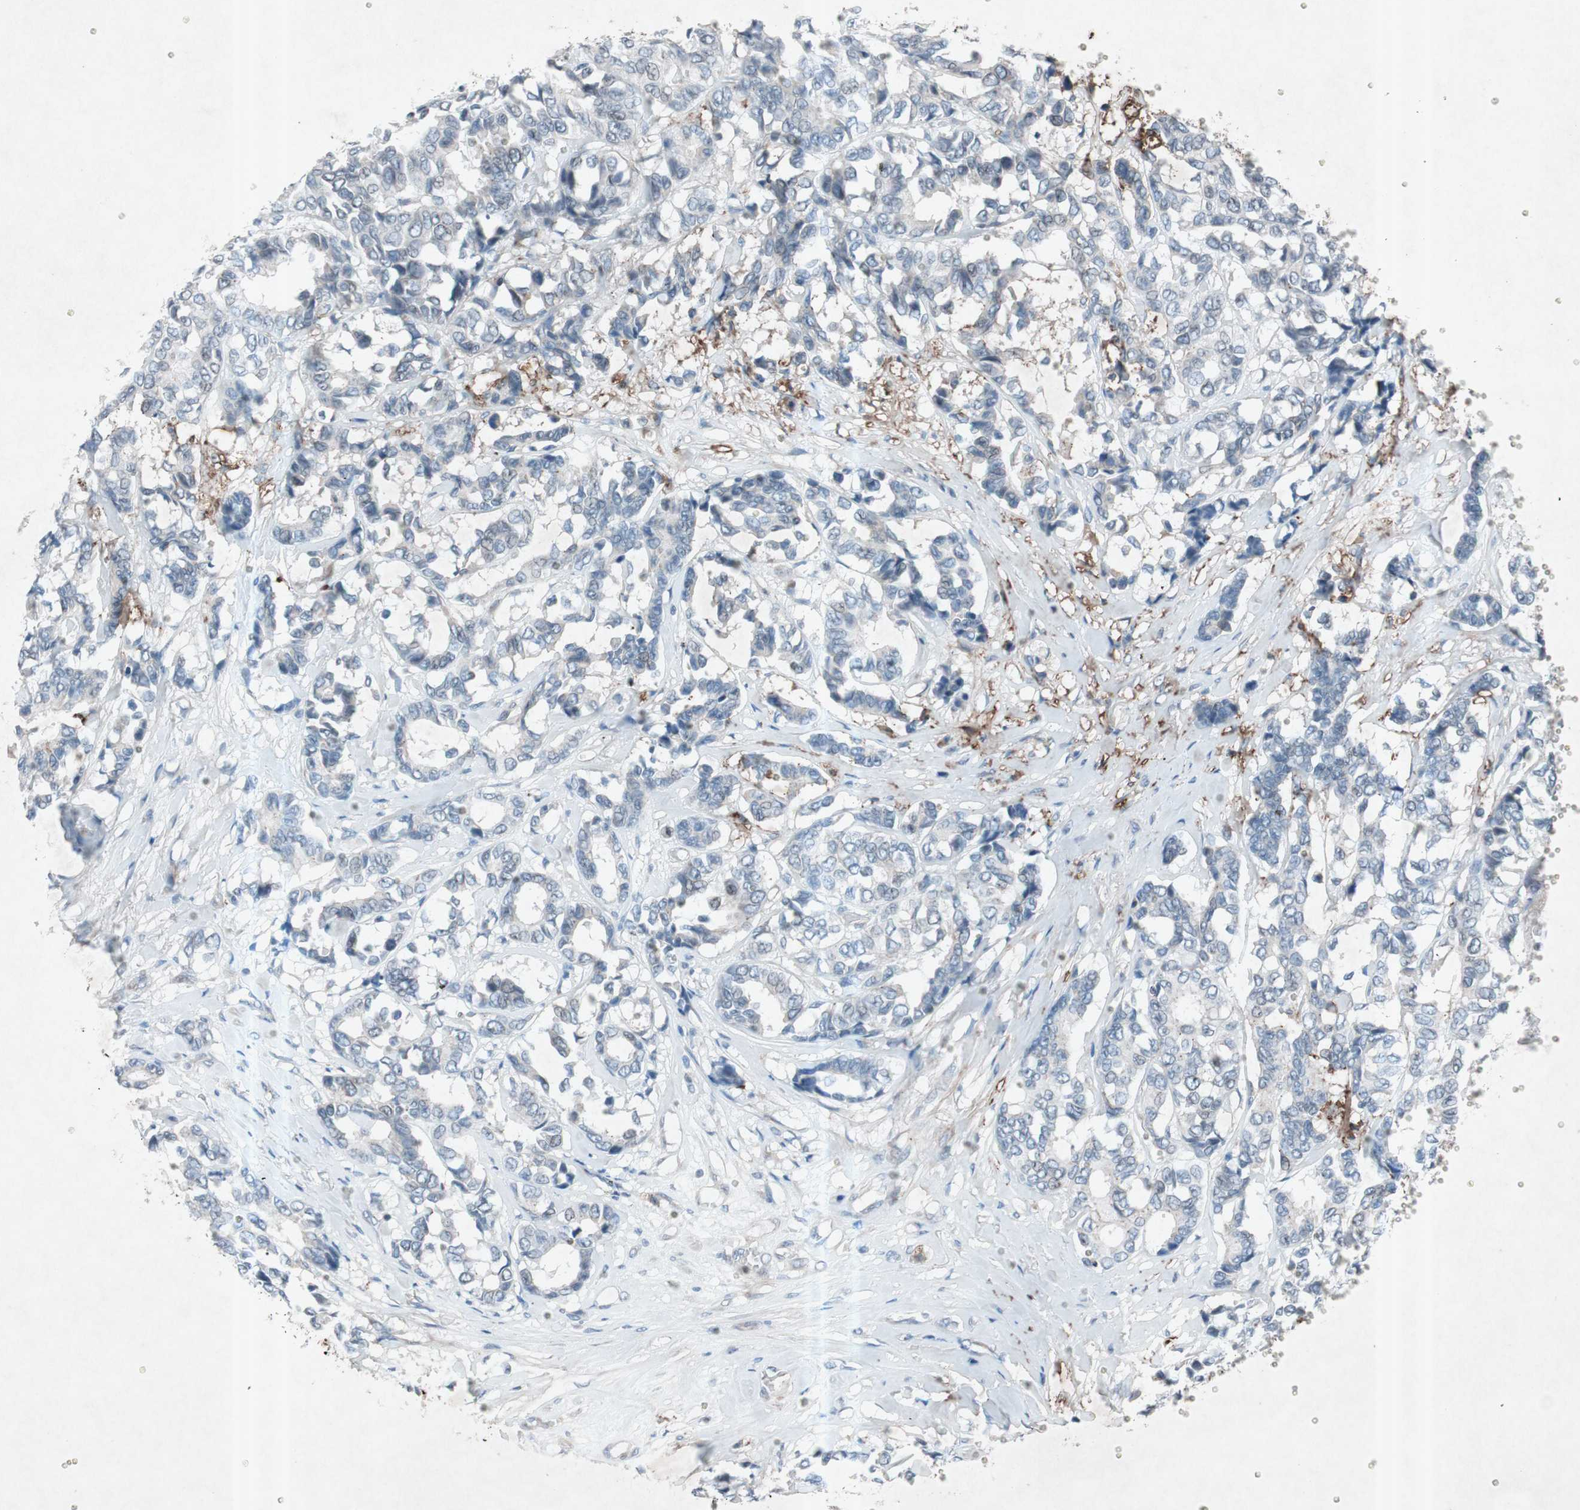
{"staining": {"intensity": "weak", "quantity": "<25%", "location": "cytoplasmic/membranous"}, "tissue": "breast cancer", "cell_type": "Tumor cells", "image_type": "cancer", "snomed": [{"axis": "morphology", "description": "Duct carcinoma"}, {"axis": "topography", "description": "Breast"}], "caption": "Tumor cells are negative for protein expression in human breast cancer. Nuclei are stained in blue.", "gene": "GRB7", "patient": {"sex": "female", "age": 87}}